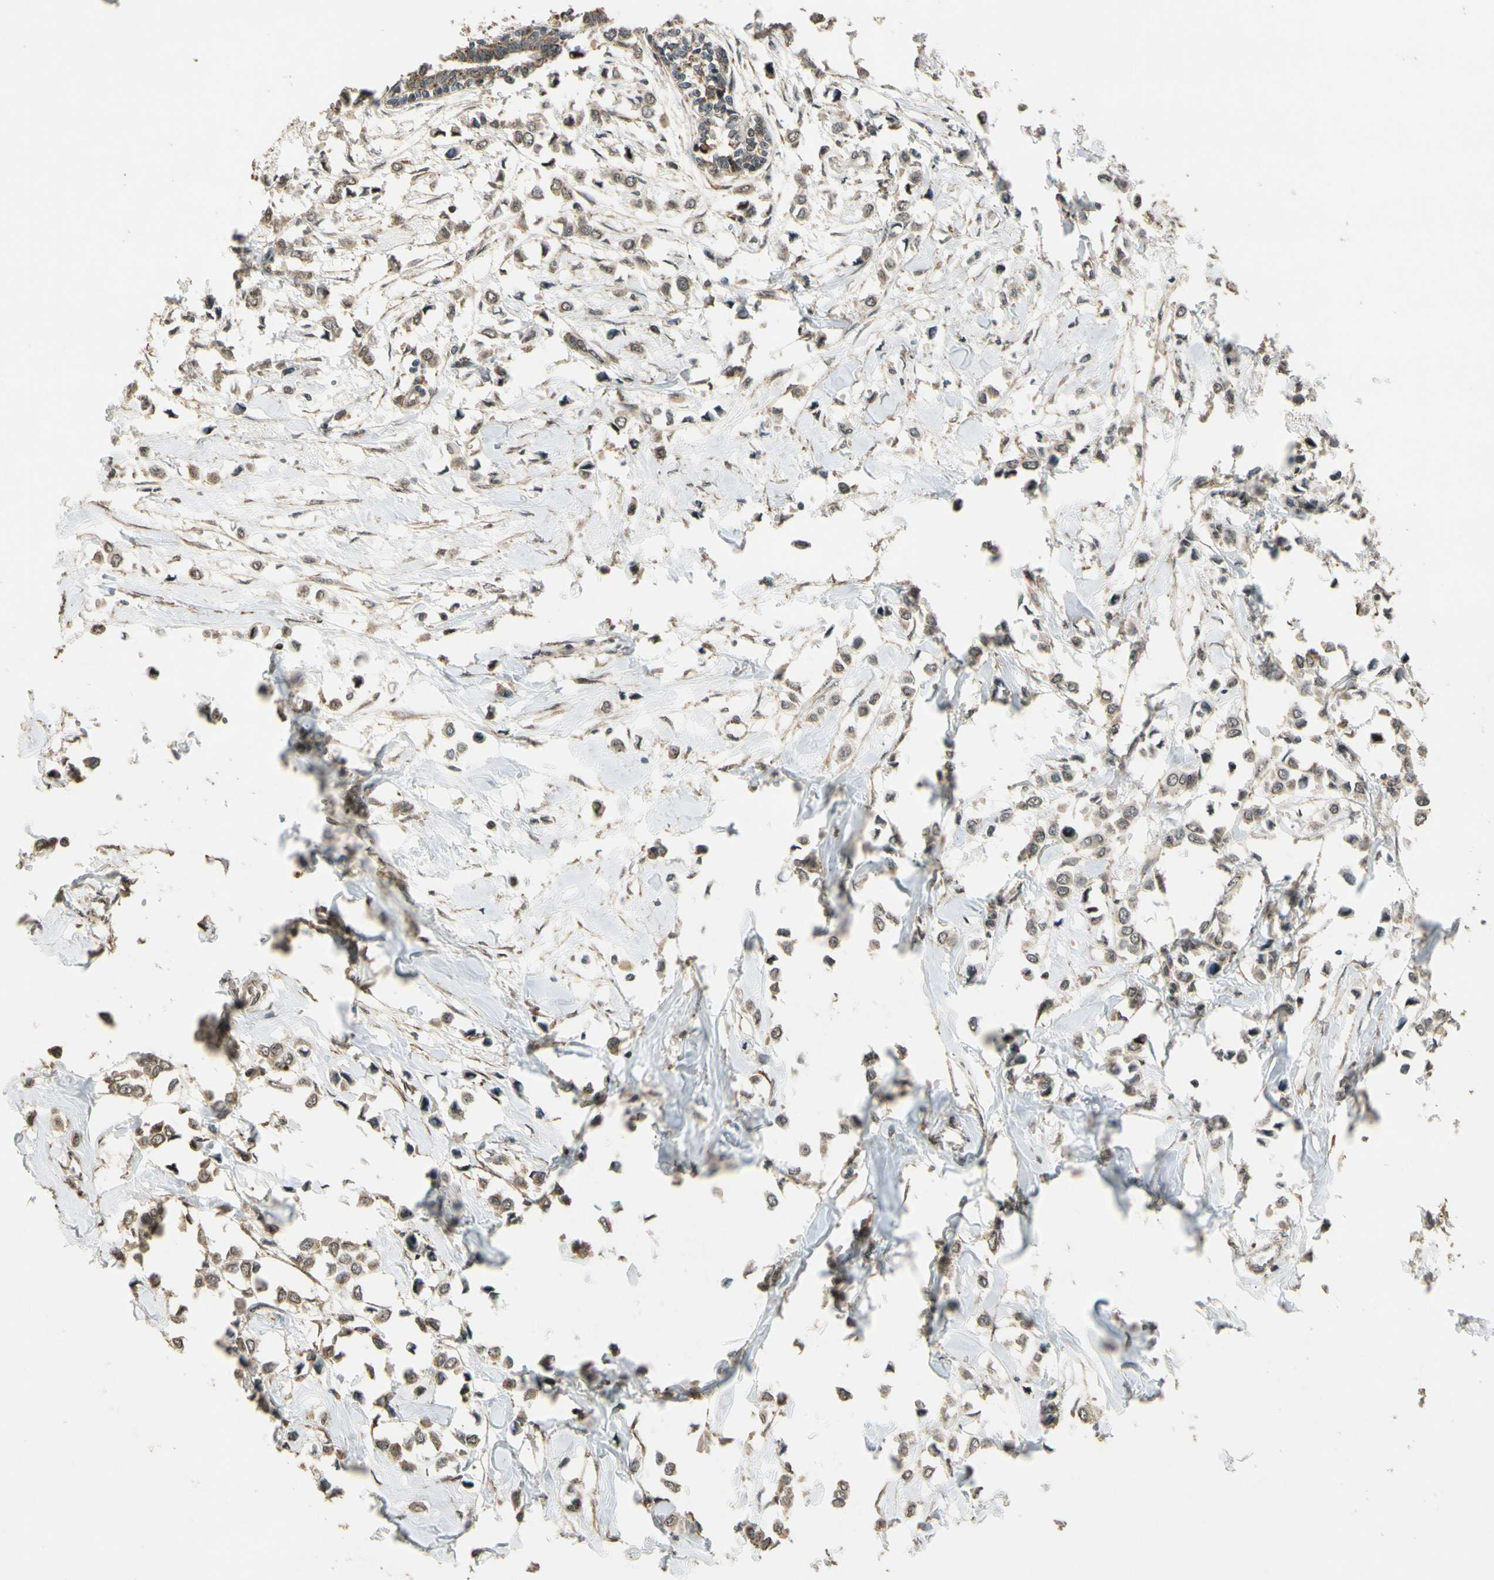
{"staining": {"intensity": "weak", "quantity": ">75%", "location": "cytoplasmic/membranous"}, "tissue": "breast cancer", "cell_type": "Tumor cells", "image_type": "cancer", "snomed": [{"axis": "morphology", "description": "Lobular carcinoma"}, {"axis": "topography", "description": "Breast"}], "caption": "Protein analysis of lobular carcinoma (breast) tissue demonstrates weak cytoplasmic/membranous positivity in about >75% of tumor cells. (DAB (3,3'-diaminobenzidine) IHC, brown staining for protein, blue staining for nuclei).", "gene": "LAMTOR1", "patient": {"sex": "female", "age": 51}}